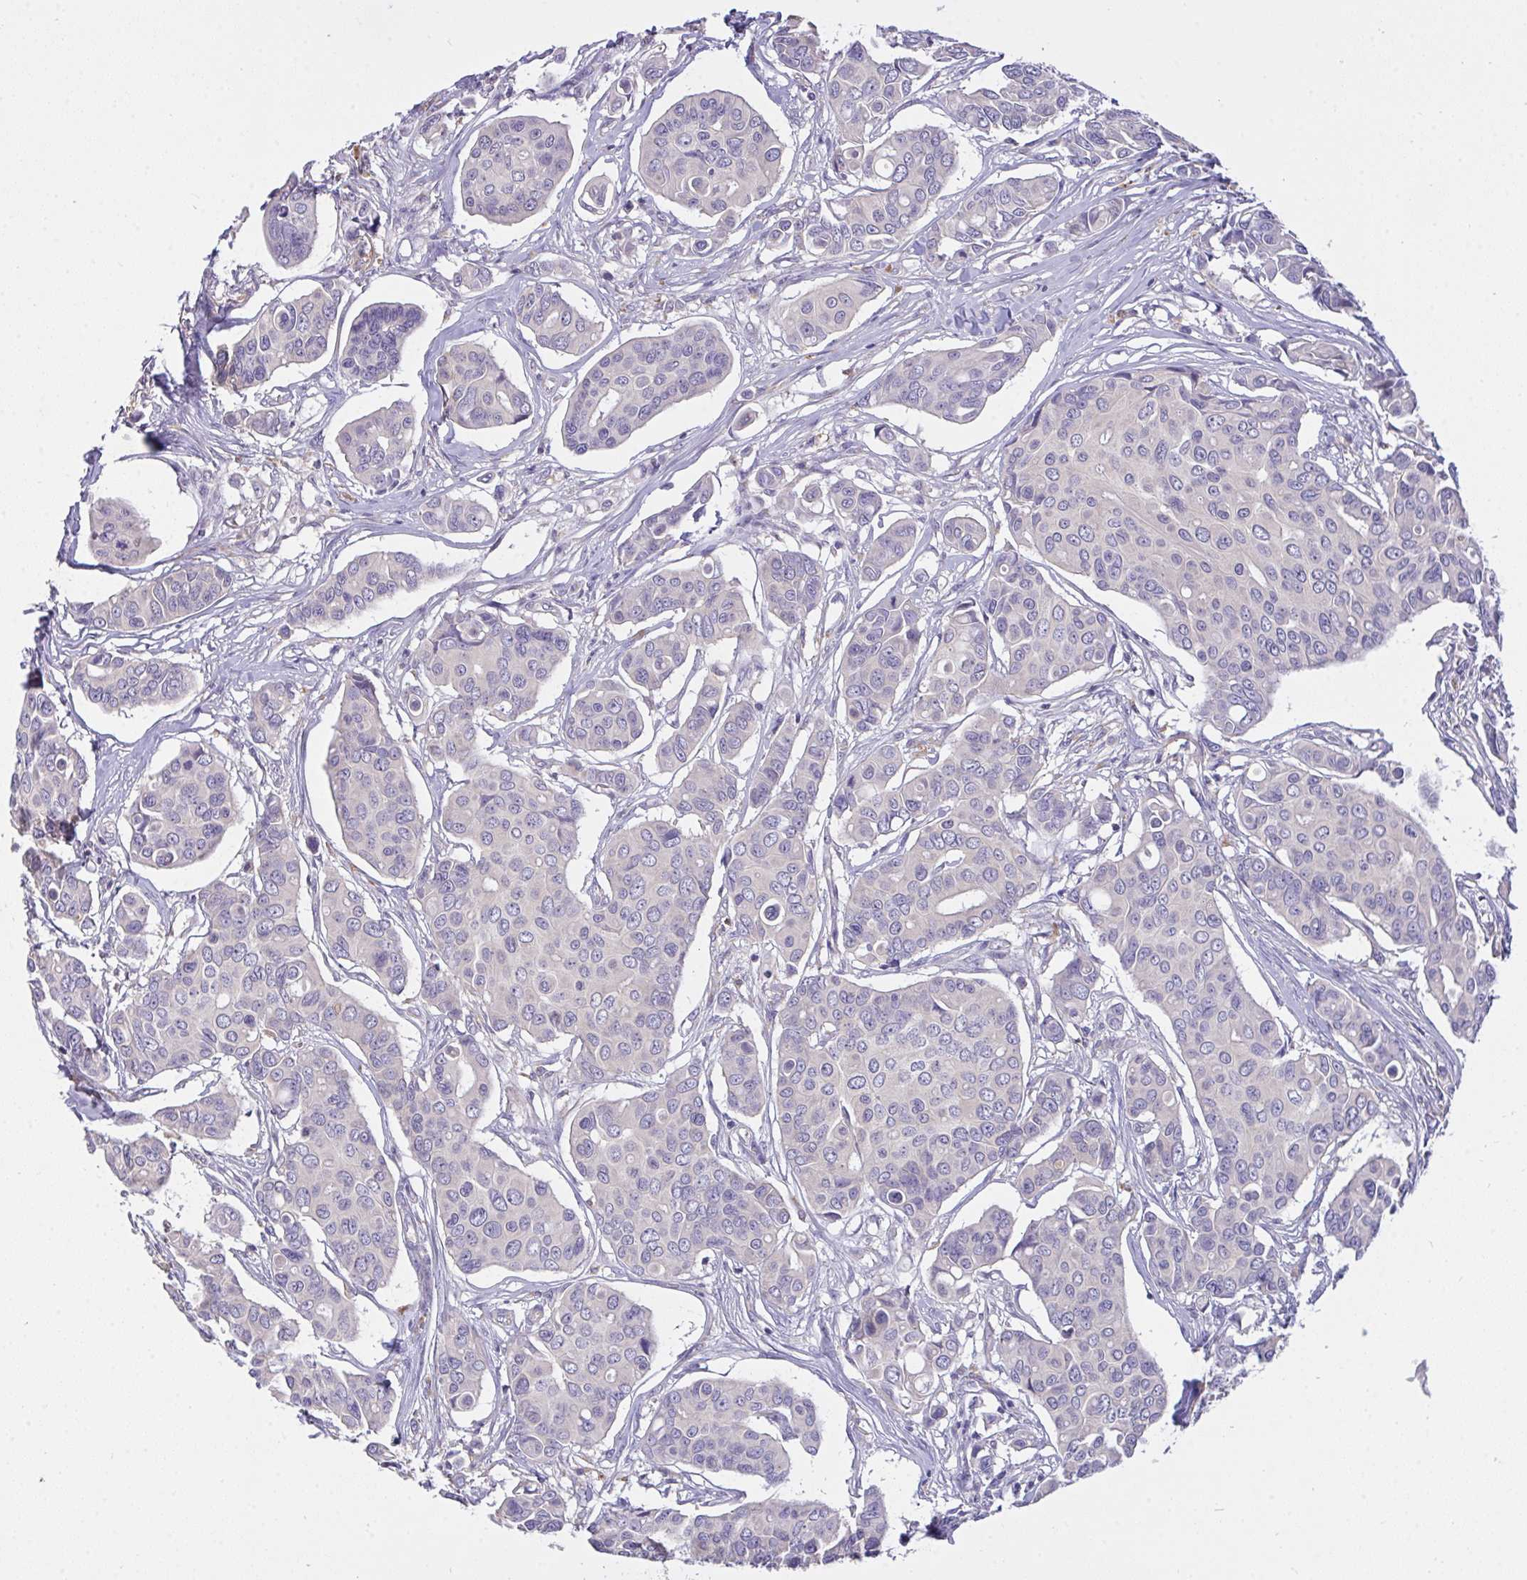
{"staining": {"intensity": "negative", "quantity": "none", "location": "none"}, "tissue": "breast cancer", "cell_type": "Tumor cells", "image_type": "cancer", "snomed": [{"axis": "morphology", "description": "Duct carcinoma"}, {"axis": "topography", "description": "Breast"}], "caption": "The micrograph demonstrates no significant expression in tumor cells of intraductal carcinoma (breast).", "gene": "ZNF581", "patient": {"sex": "female", "age": 54}}